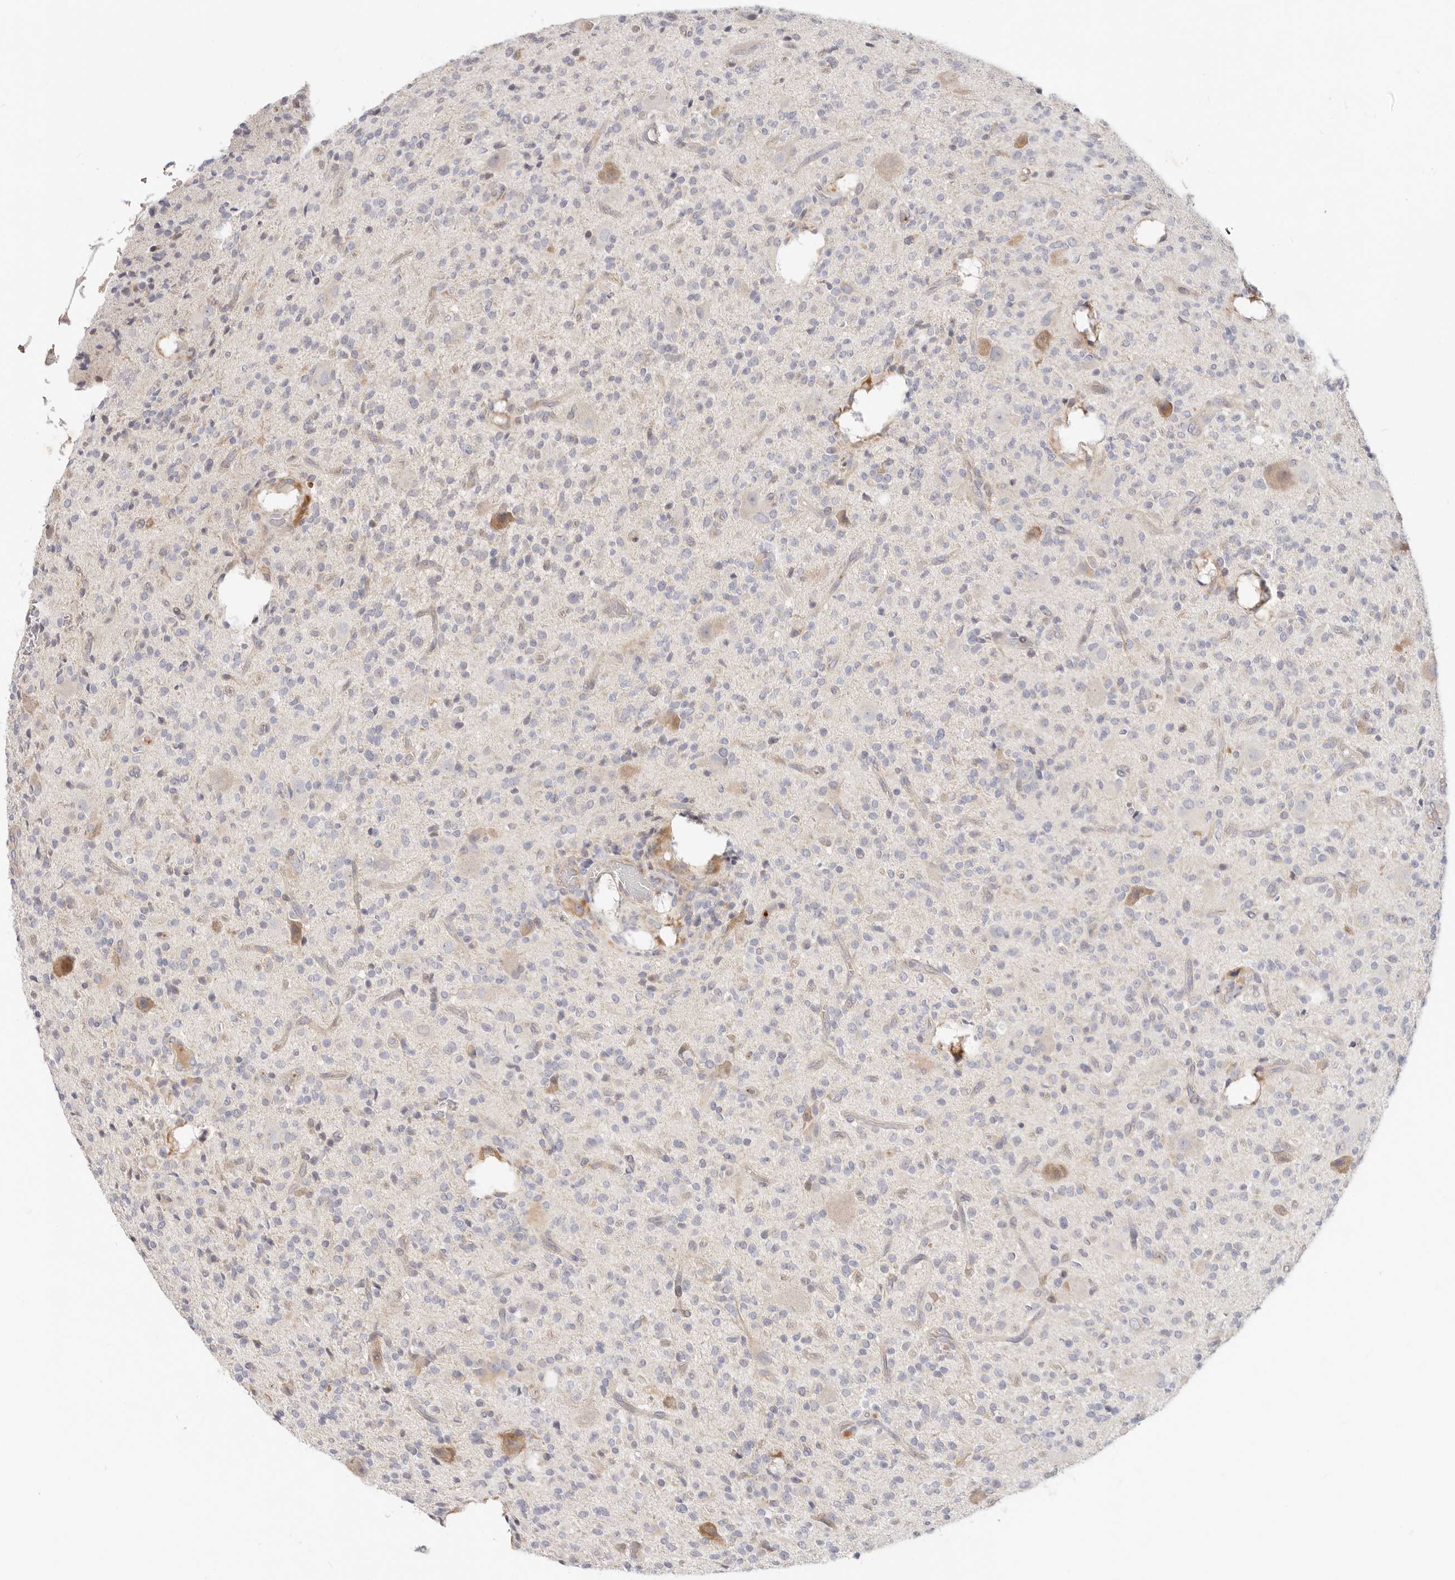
{"staining": {"intensity": "negative", "quantity": "none", "location": "none"}, "tissue": "glioma", "cell_type": "Tumor cells", "image_type": "cancer", "snomed": [{"axis": "morphology", "description": "Glioma, malignant, High grade"}, {"axis": "topography", "description": "Brain"}], "caption": "High power microscopy micrograph of an immunohistochemistry (IHC) photomicrograph of malignant high-grade glioma, revealing no significant expression in tumor cells.", "gene": "TFB2M", "patient": {"sex": "male", "age": 34}}